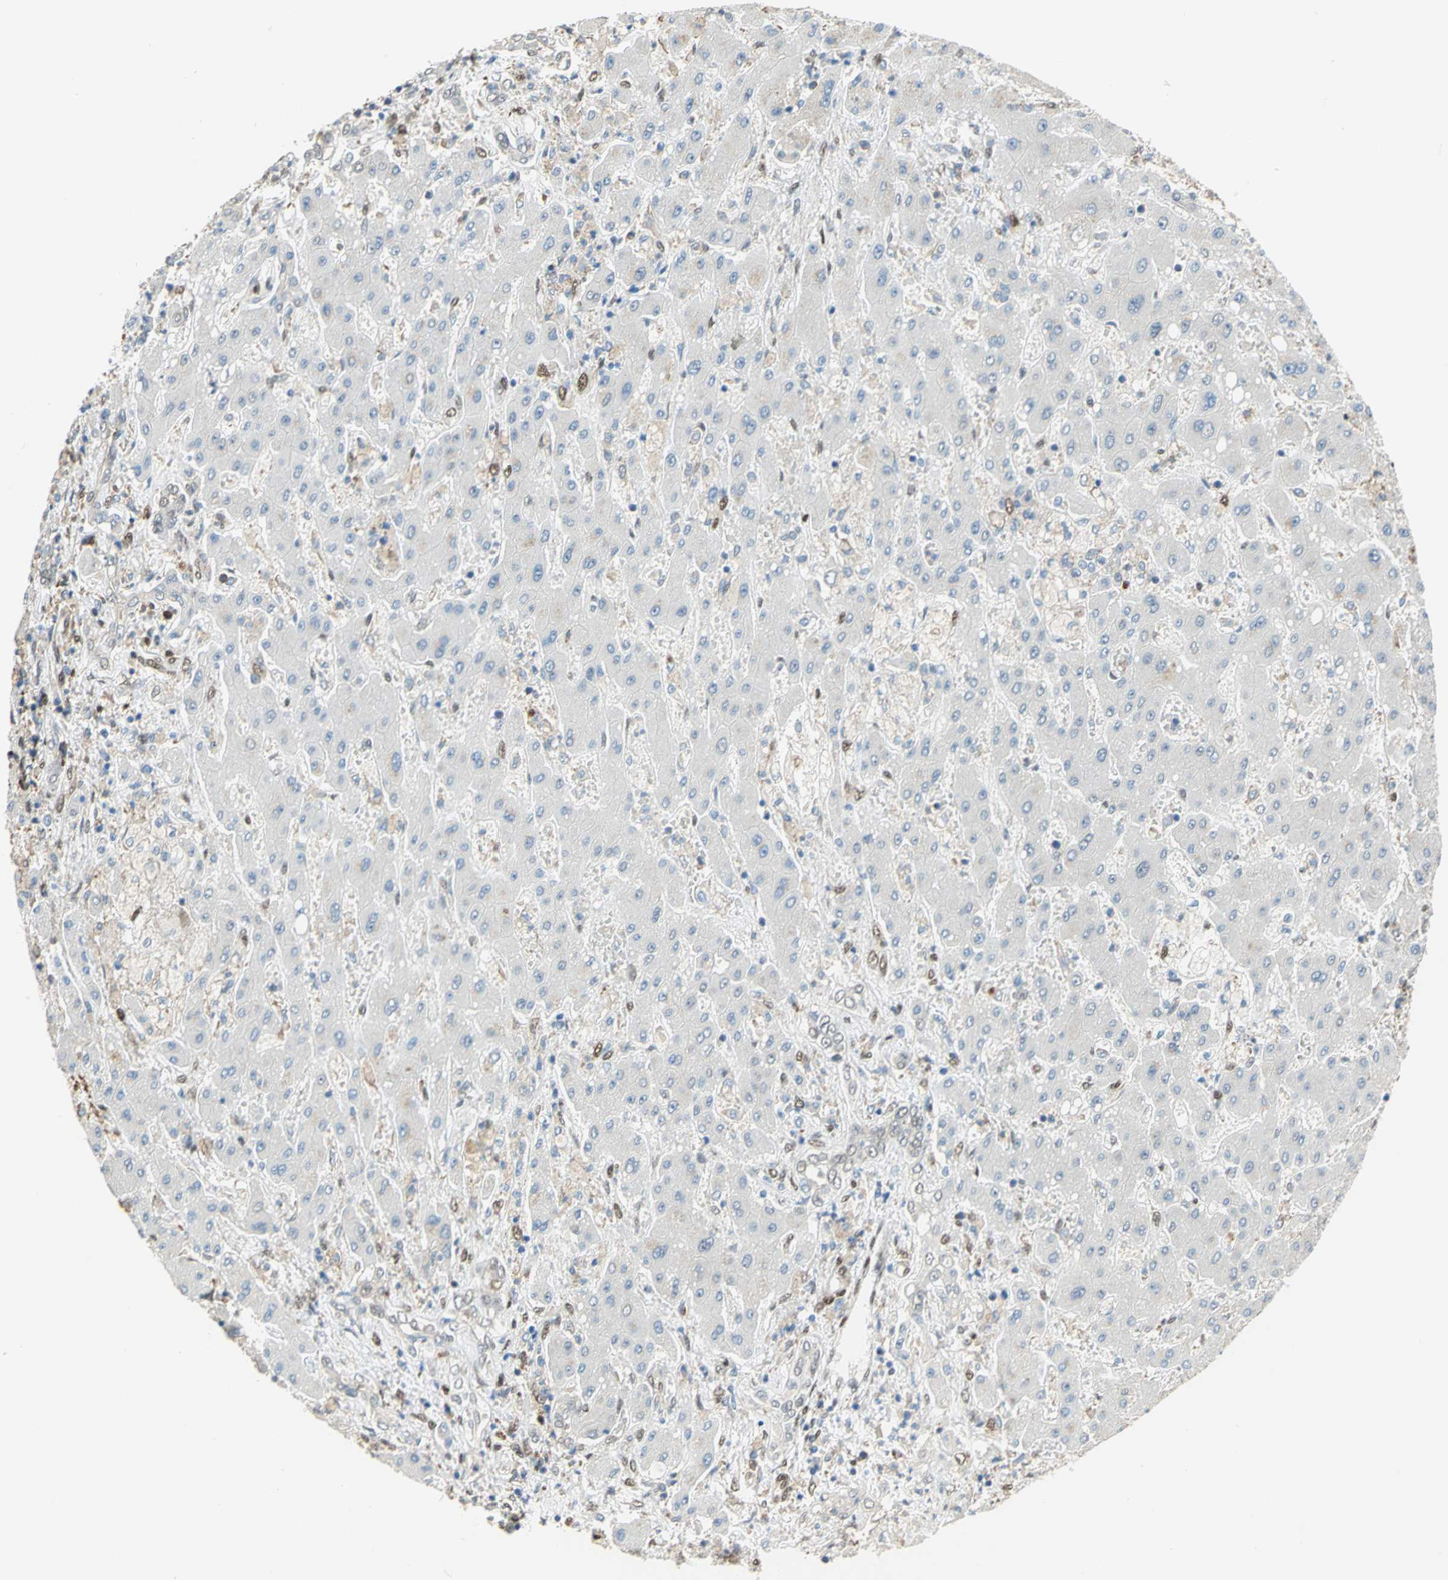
{"staining": {"intensity": "negative", "quantity": "none", "location": "none"}, "tissue": "liver cancer", "cell_type": "Tumor cells", "image_type": "cancer", "snomed": [{"axis": "morphology", "description": "Cholangiocarcinoma"}, {"axis": "topography", "description": "Liver"}], "caption": "The image displays no staining of tumor cells in liver cancer (cholangiocarcinoma).", "gene": "RBFOX2", "patient": {"sex": "male", "age": 50}}